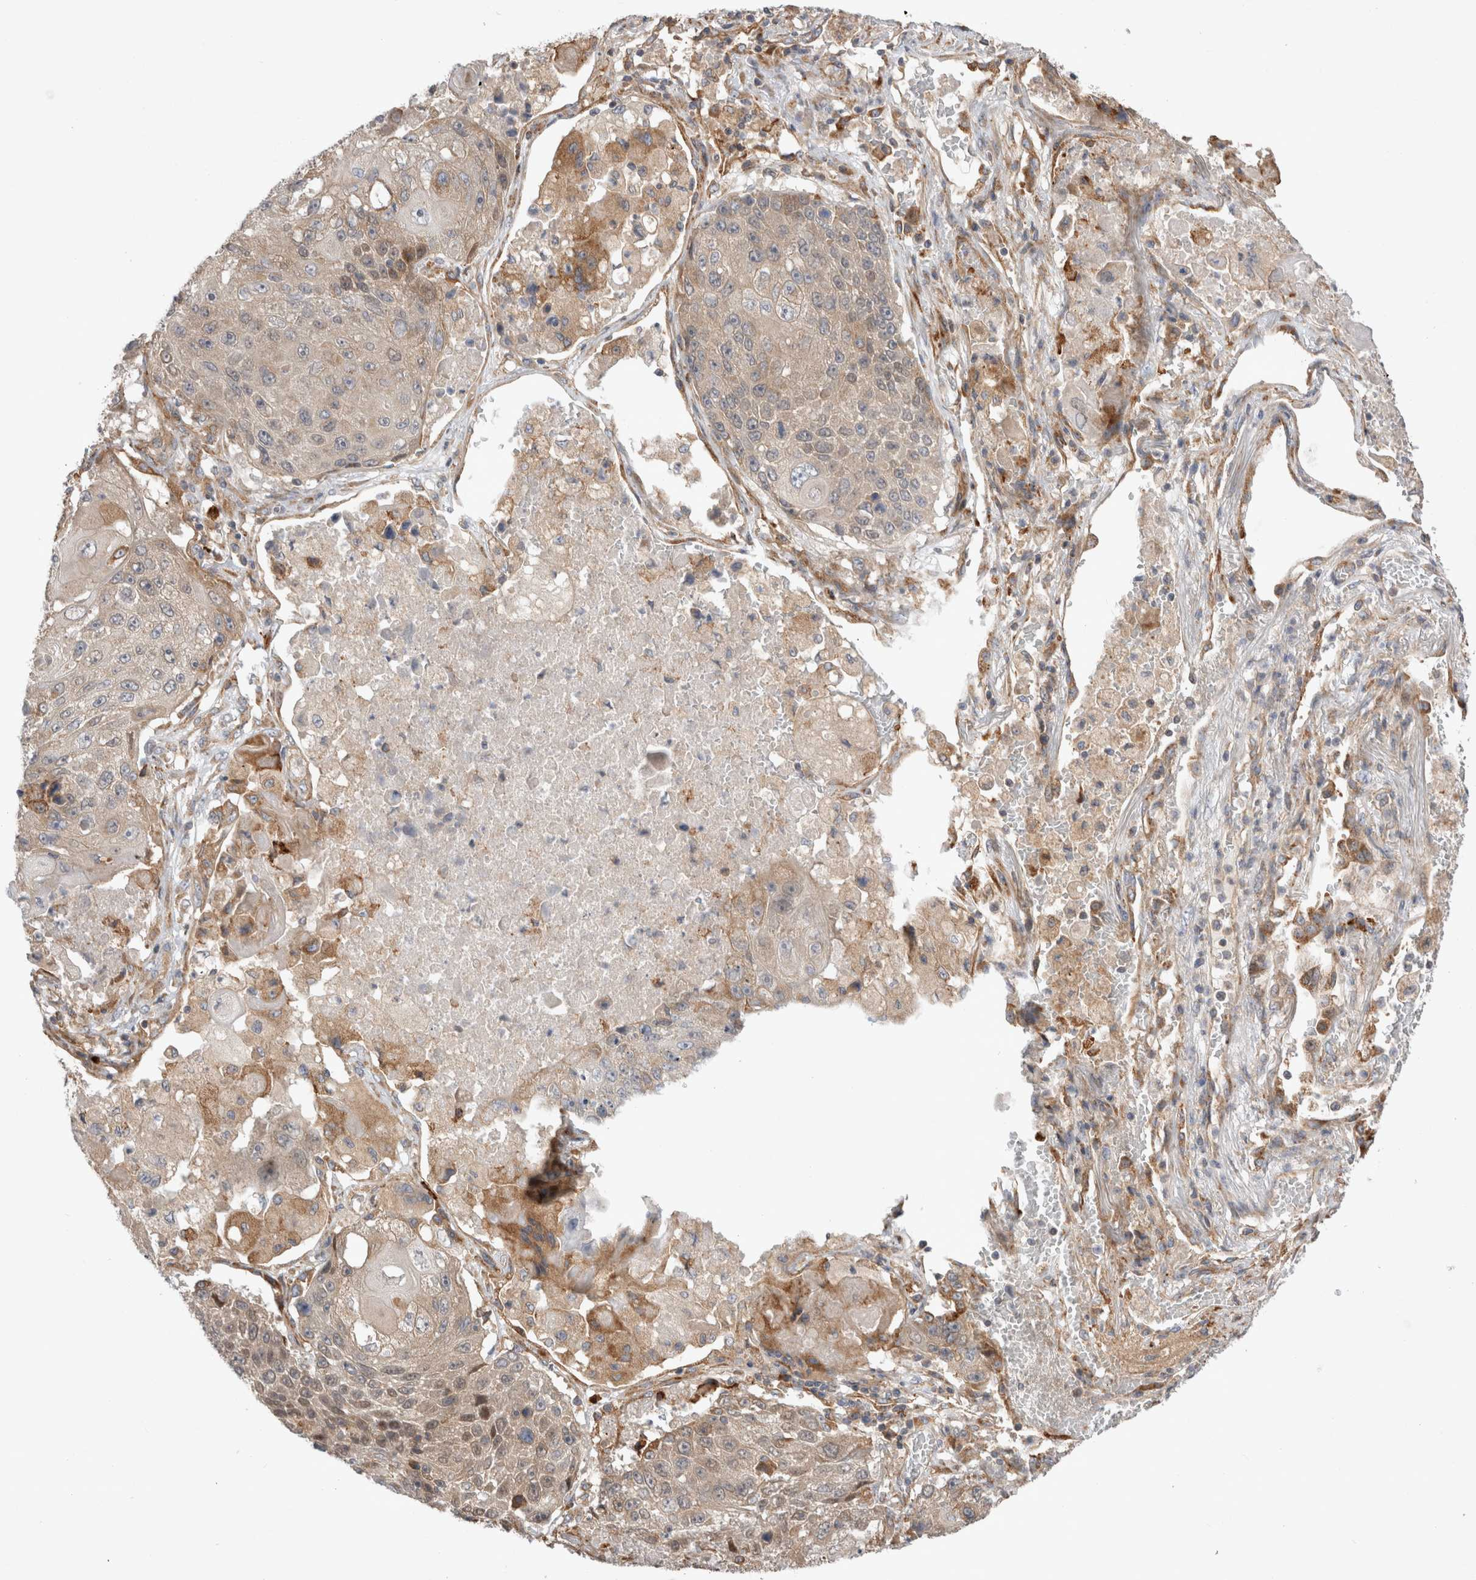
{"staining": {"intensity": "weak", "quantity": "25%-75%", "location": "cytoplasmic/membranous"}, "tissue": "lung cancer", "cell_type": "Tumor cells", "image_type": "cancer", "snomed": [{"axis": "morphology", "description": "Squamous cell carcinoma, NOS"}, {"axis": "topography", "description": "Lung"}], "caption": "A high-resolution histopathology image shows immunohistochemistry (IHC) staining of lung squamous cell carcinoma, which shows weak cytoplasmic/membranous staining in about 25%-75% of tumor cells.", "gene": "PDCD10", "patient": {"sex": "male", "age": 61}}